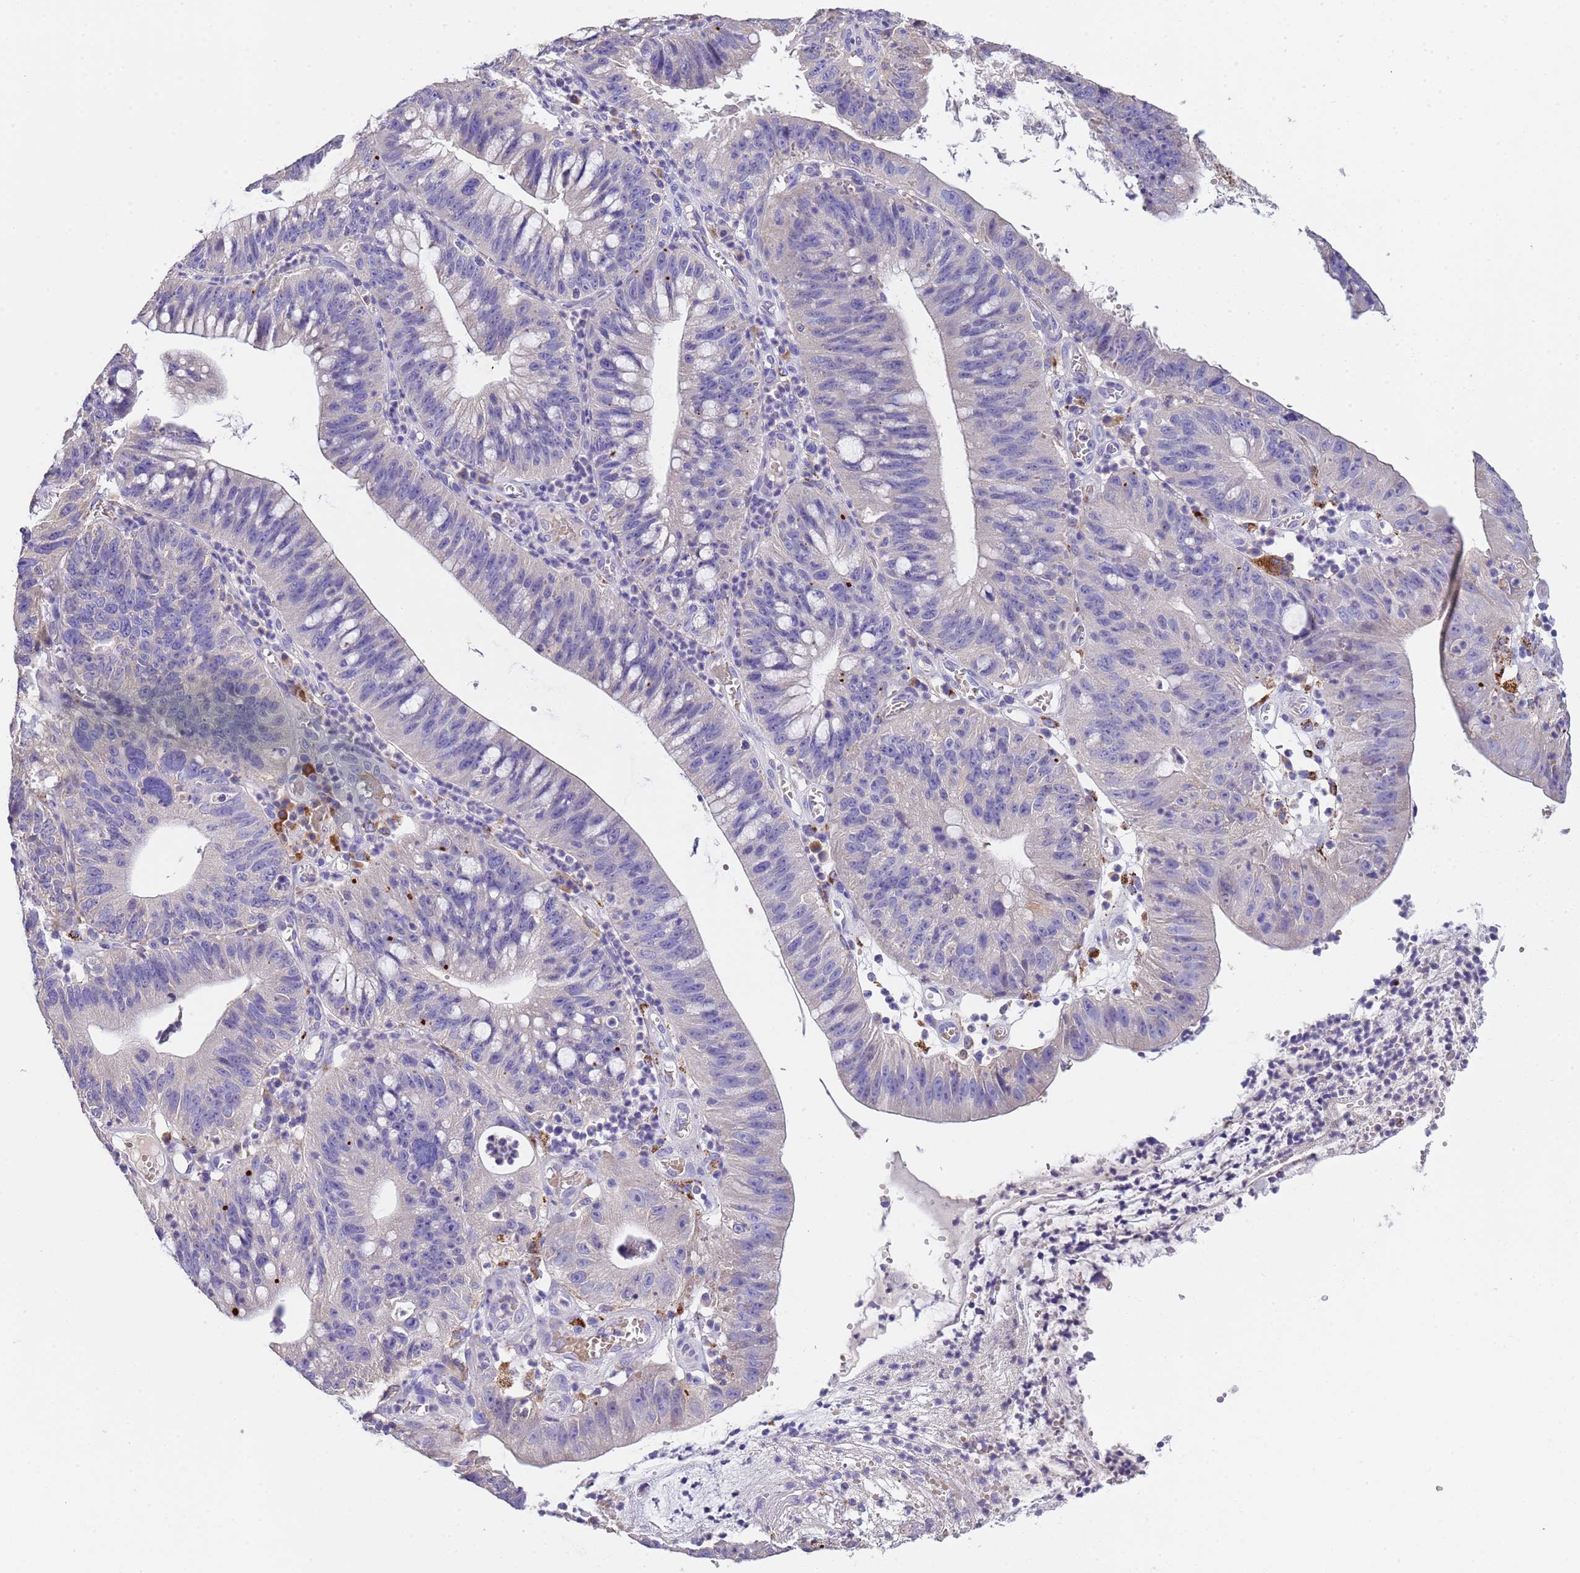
{"staining": {"intensity": "negative", "quantity": "none", "location": "none"}, "tissue": "stomach cancer", "cell_type": "Tumor cells", "image_type": "cancer", "snomed": [{"axis": "morphology", "description": "Adenocarcinoma, NOS"}, {"axis": "topography", "description": "Stomach"}], "caption": "A photomicrograph of stomach cancer stained for a protein reveals no brown staining in tumor cells. (DAB IHC visualized using brightfield microscopy, high magnification).", "gene": "SLC24A3", "patient": {"sex": "male", "age": 59}}